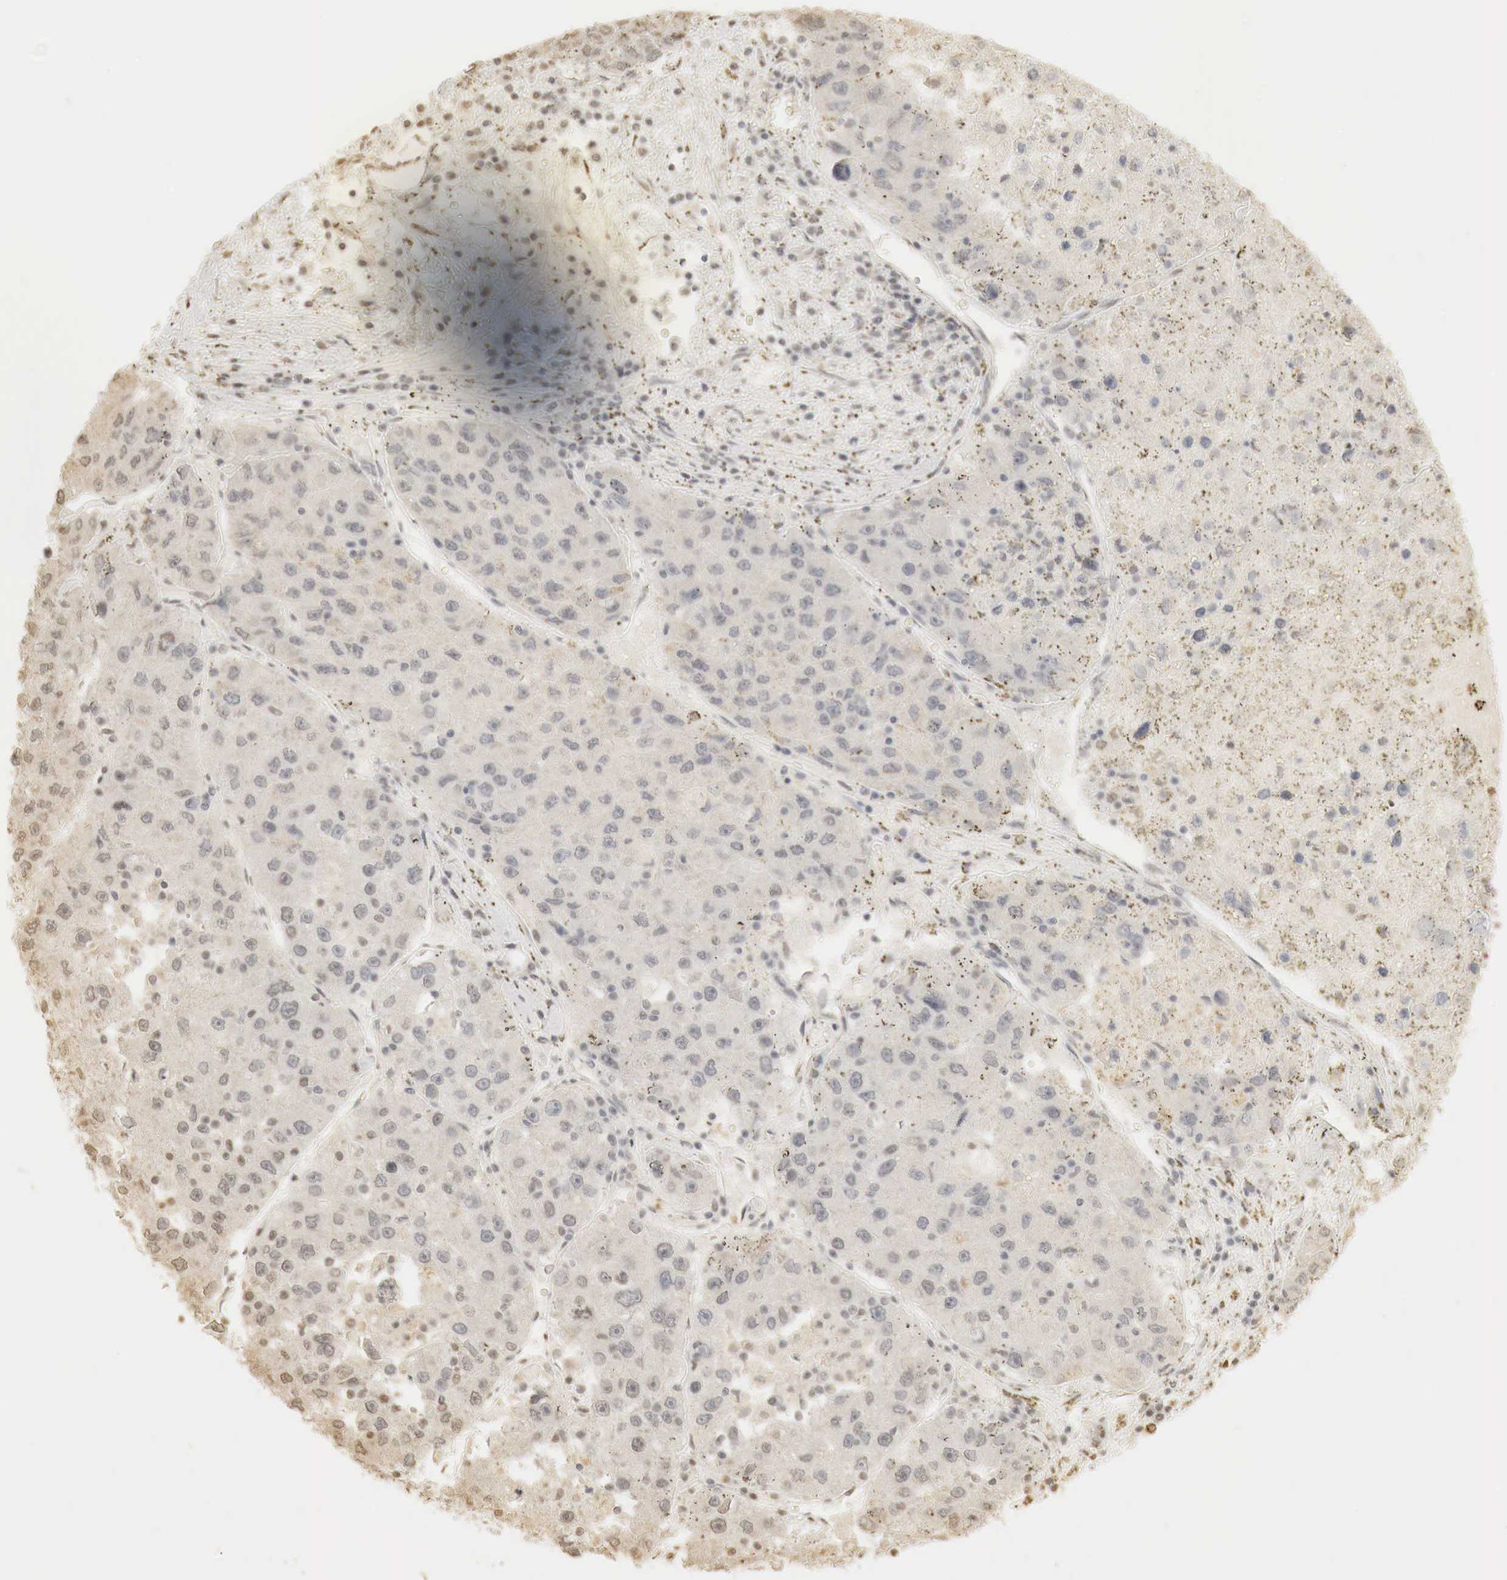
{"staining": {"intensity": "weak", "quantity": "25%-75%", "location": "cytoplasmic/membranous,nuclear"}, "tissue": "liver cancer", "cell_type": "Tumor cells", "image_type": "cancer", "snomed": [{"axis": "morphology", "description": "Carcinoma, Hepatocellular, NOS"}, {"axis": "topography", "description": "Liver"}], "caption": "High-magnification brightfield microscopy of liver hepatocellular carcinoma stained with DAB (3,3'-diaminobenzidine) (brown) and counterstained with hematoxylin (blue). tumor cells exhibit weak cytoplasmic/membranous and nuclear positivity is seen in approximately25%-75% of cells.", "gene": "ERBB4", "patient": {"sex": "male", "age": 49}}